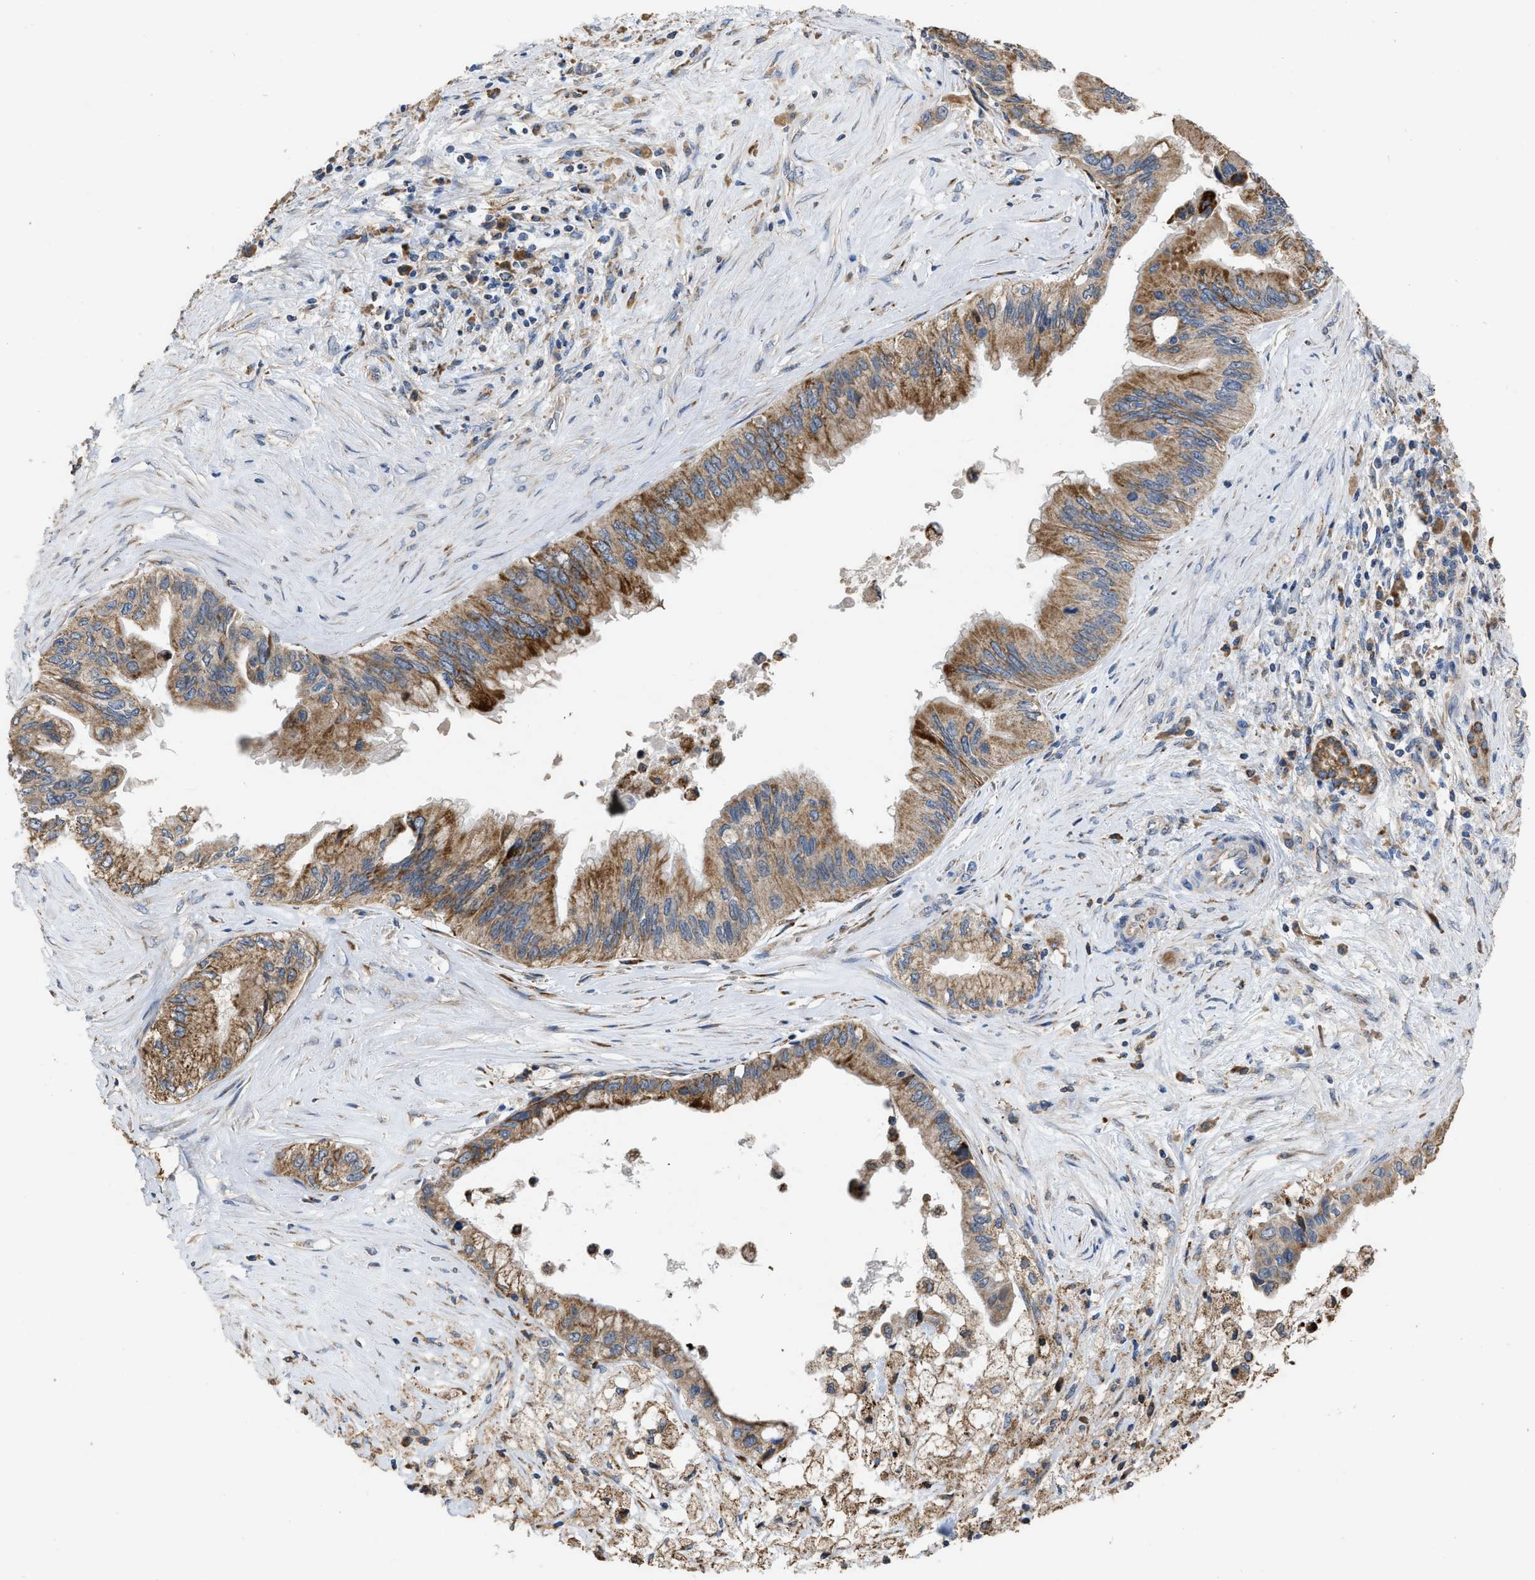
{"staining": {"intensity": "moderate", "quantity": ">75%", "location": "cytoplasmic/membranous"}, "tissue": "pancreatic cancer", "cell_type": "Tumor cells", "image_type": "cancer", "snomed": [{"axis": "morphology", "description": "Adenocarcinoma, NOS"}, {"axis": "topography", "description": "Pancreas"}], "caption": "Protein analysis of pancreatic cancer tissue demonstrates moderate cytoplasmic/membranous expression in about >75% of tumor cells. The staining was performed using DAB (3,3'-diaminobenzidine) to visualize the protein expression in brown, while the nuclei were stained in blue with hematoxylin (Magnification: 20x).", "gene": "AK2", "patient": {"sex": "female", "age": 73}}